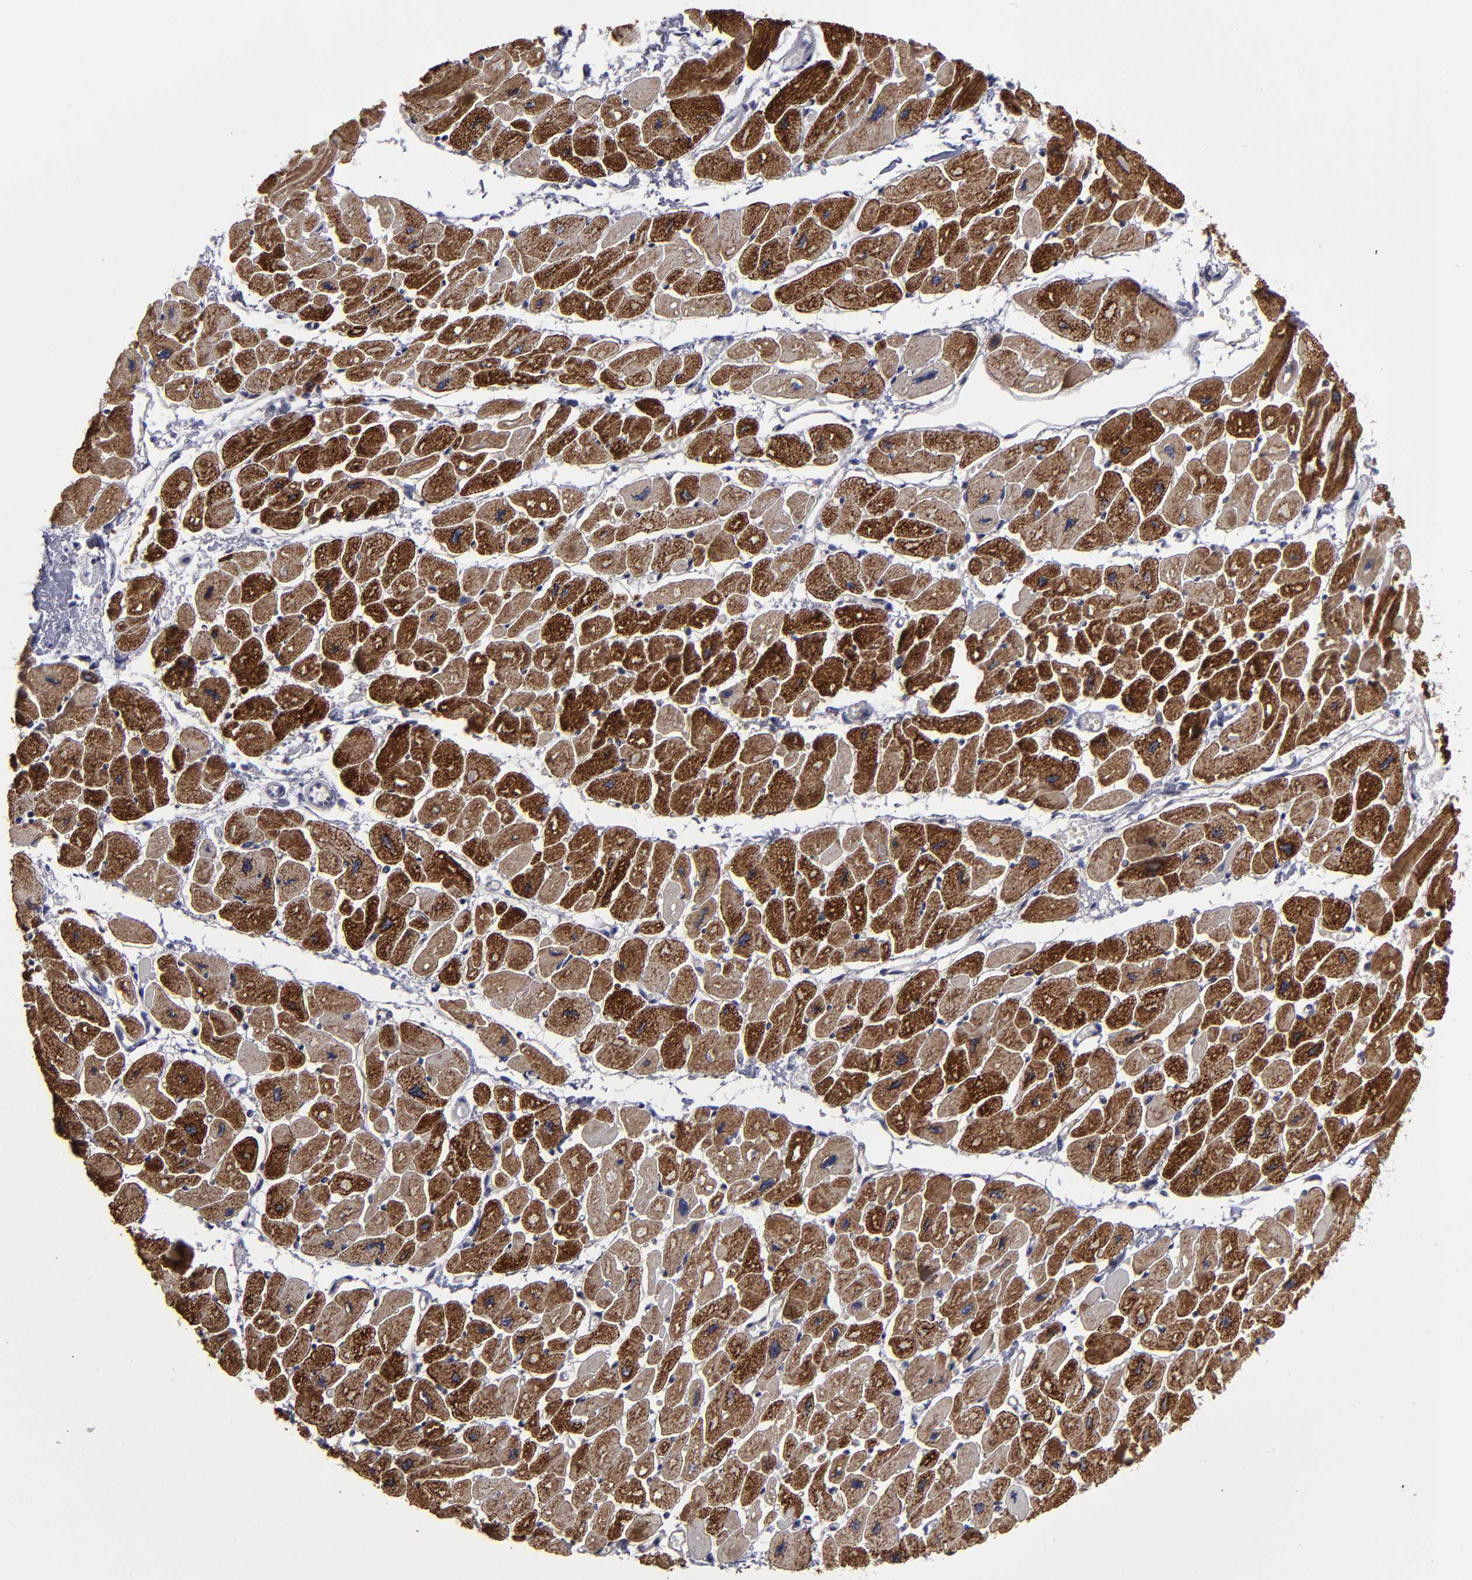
{"staining": {"intensity": "strong", "quantity": ">75%", "location": "cytoplasmic/membranous"}, "tissue": "heart muscle", "cell_type": "Cardiomyocytes", "image_type": "normal", "snomed": [{"axis": "morphology", "description": "Normal tissue, NOS"}, {"axis": "topography", "description": "Heart"}], "caption": "Immunohistochemical staining of normal human heart muscle displays >75% levels of strong cytoplasmic/membranous protein staining in about >75% of cardiomyocytes. (brown staining indicates protein expression, while blue staining denotes nuclei).", "gene": "ZNF175", "patient": {"sex": "female", "age": 54}}